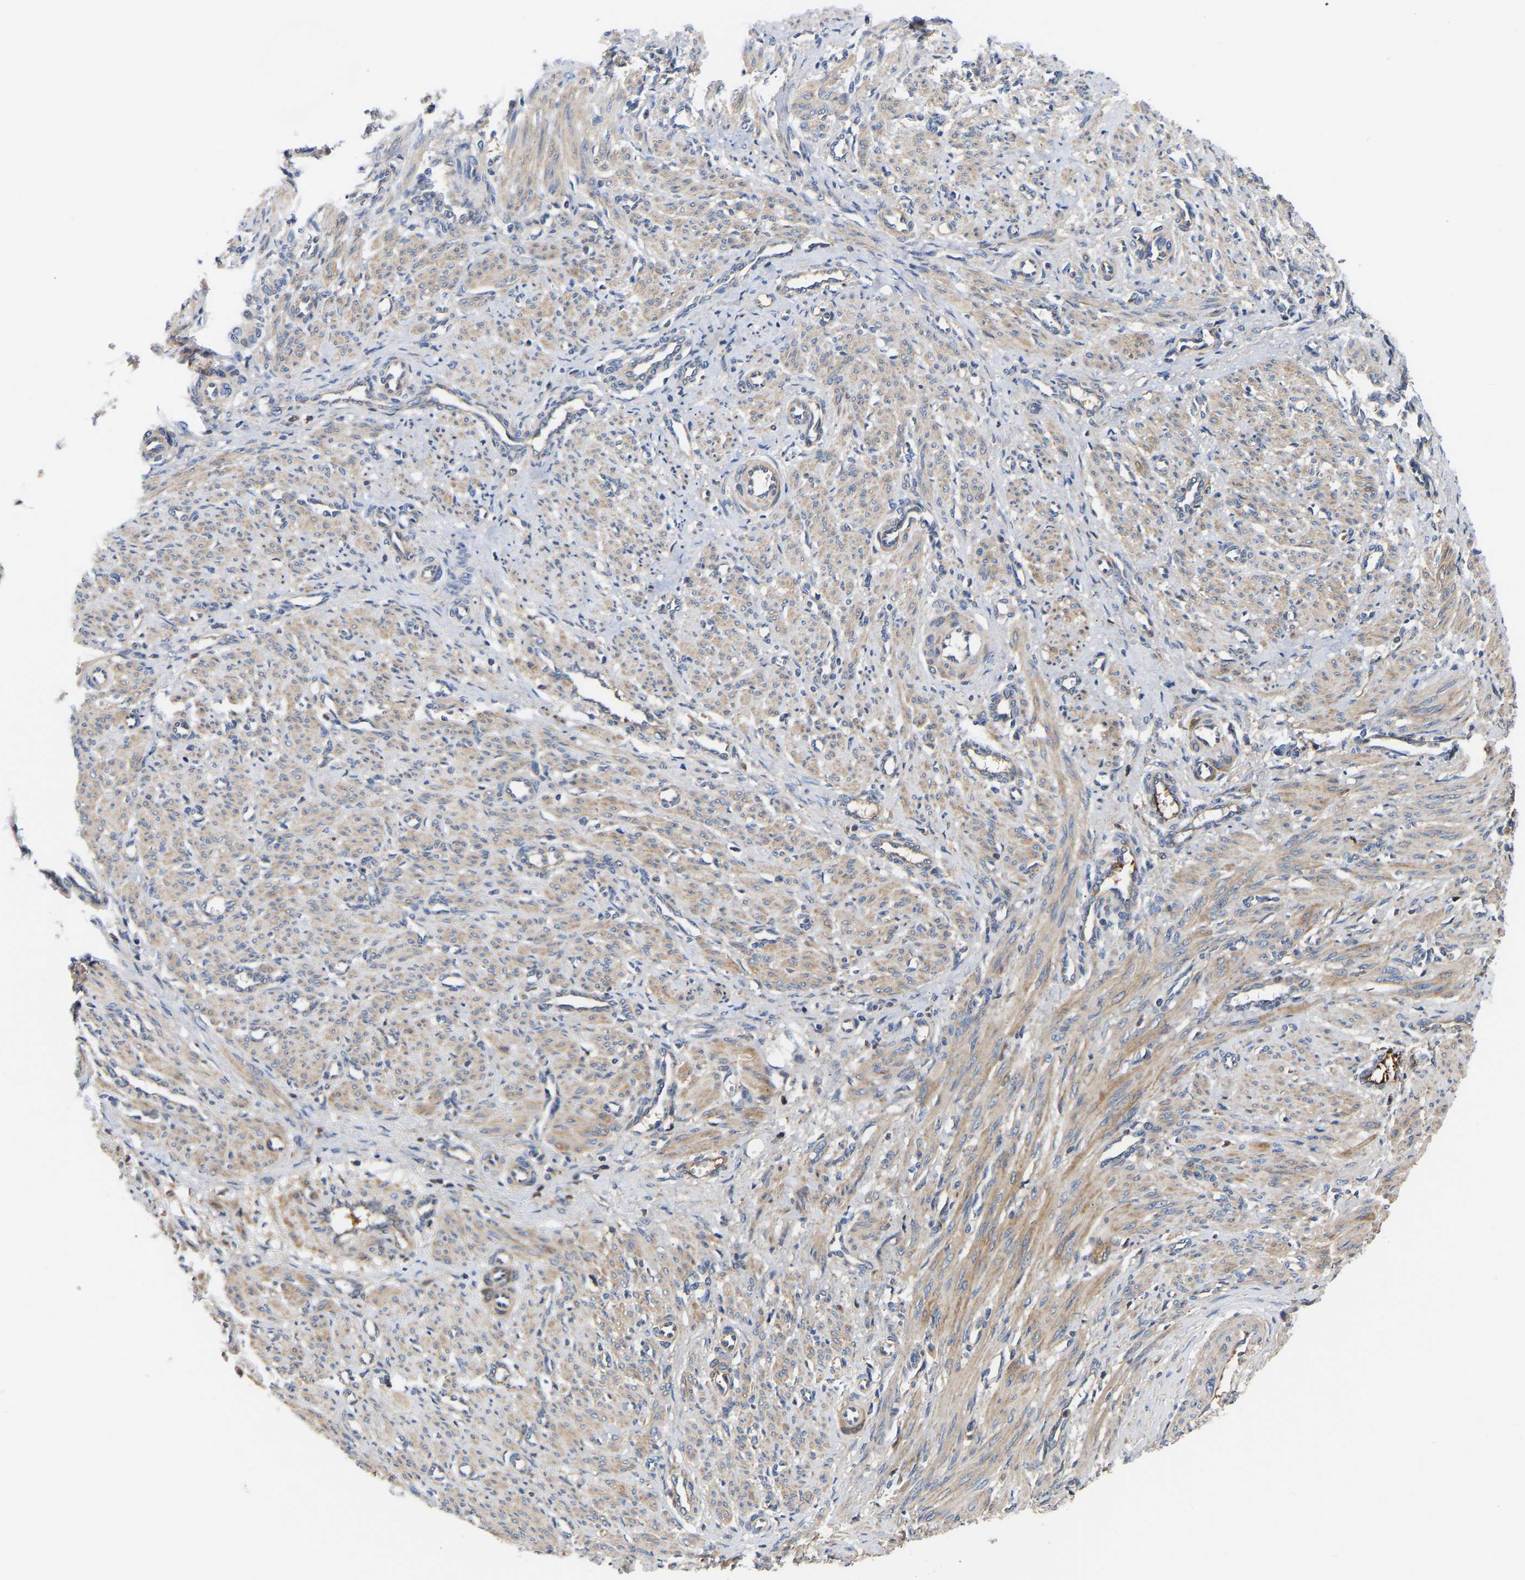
{"staining": {"intensity": "weak", "quantity": ">75%", "location": "cytoplasmic/membranous"}, "tissue": "smooth muscle", "cell_type": "Smooth muscle cells", "image_type": "normal", "snomed": [{"axis": "morphology", "description": "Normal tissue, NOS"}, {"axis": "topography", "description": "Endometrium"}], "caption": "Immunohistochemical staining of benign smooth muscle shows weak cytoplasmic/membranous protein staining in about >75% of smooth muscle cells. (DAB IHC with brightfield microscopy, high magnification).", "gene": "AIMP2", "patient": {"sex": "female", "age": 33}}